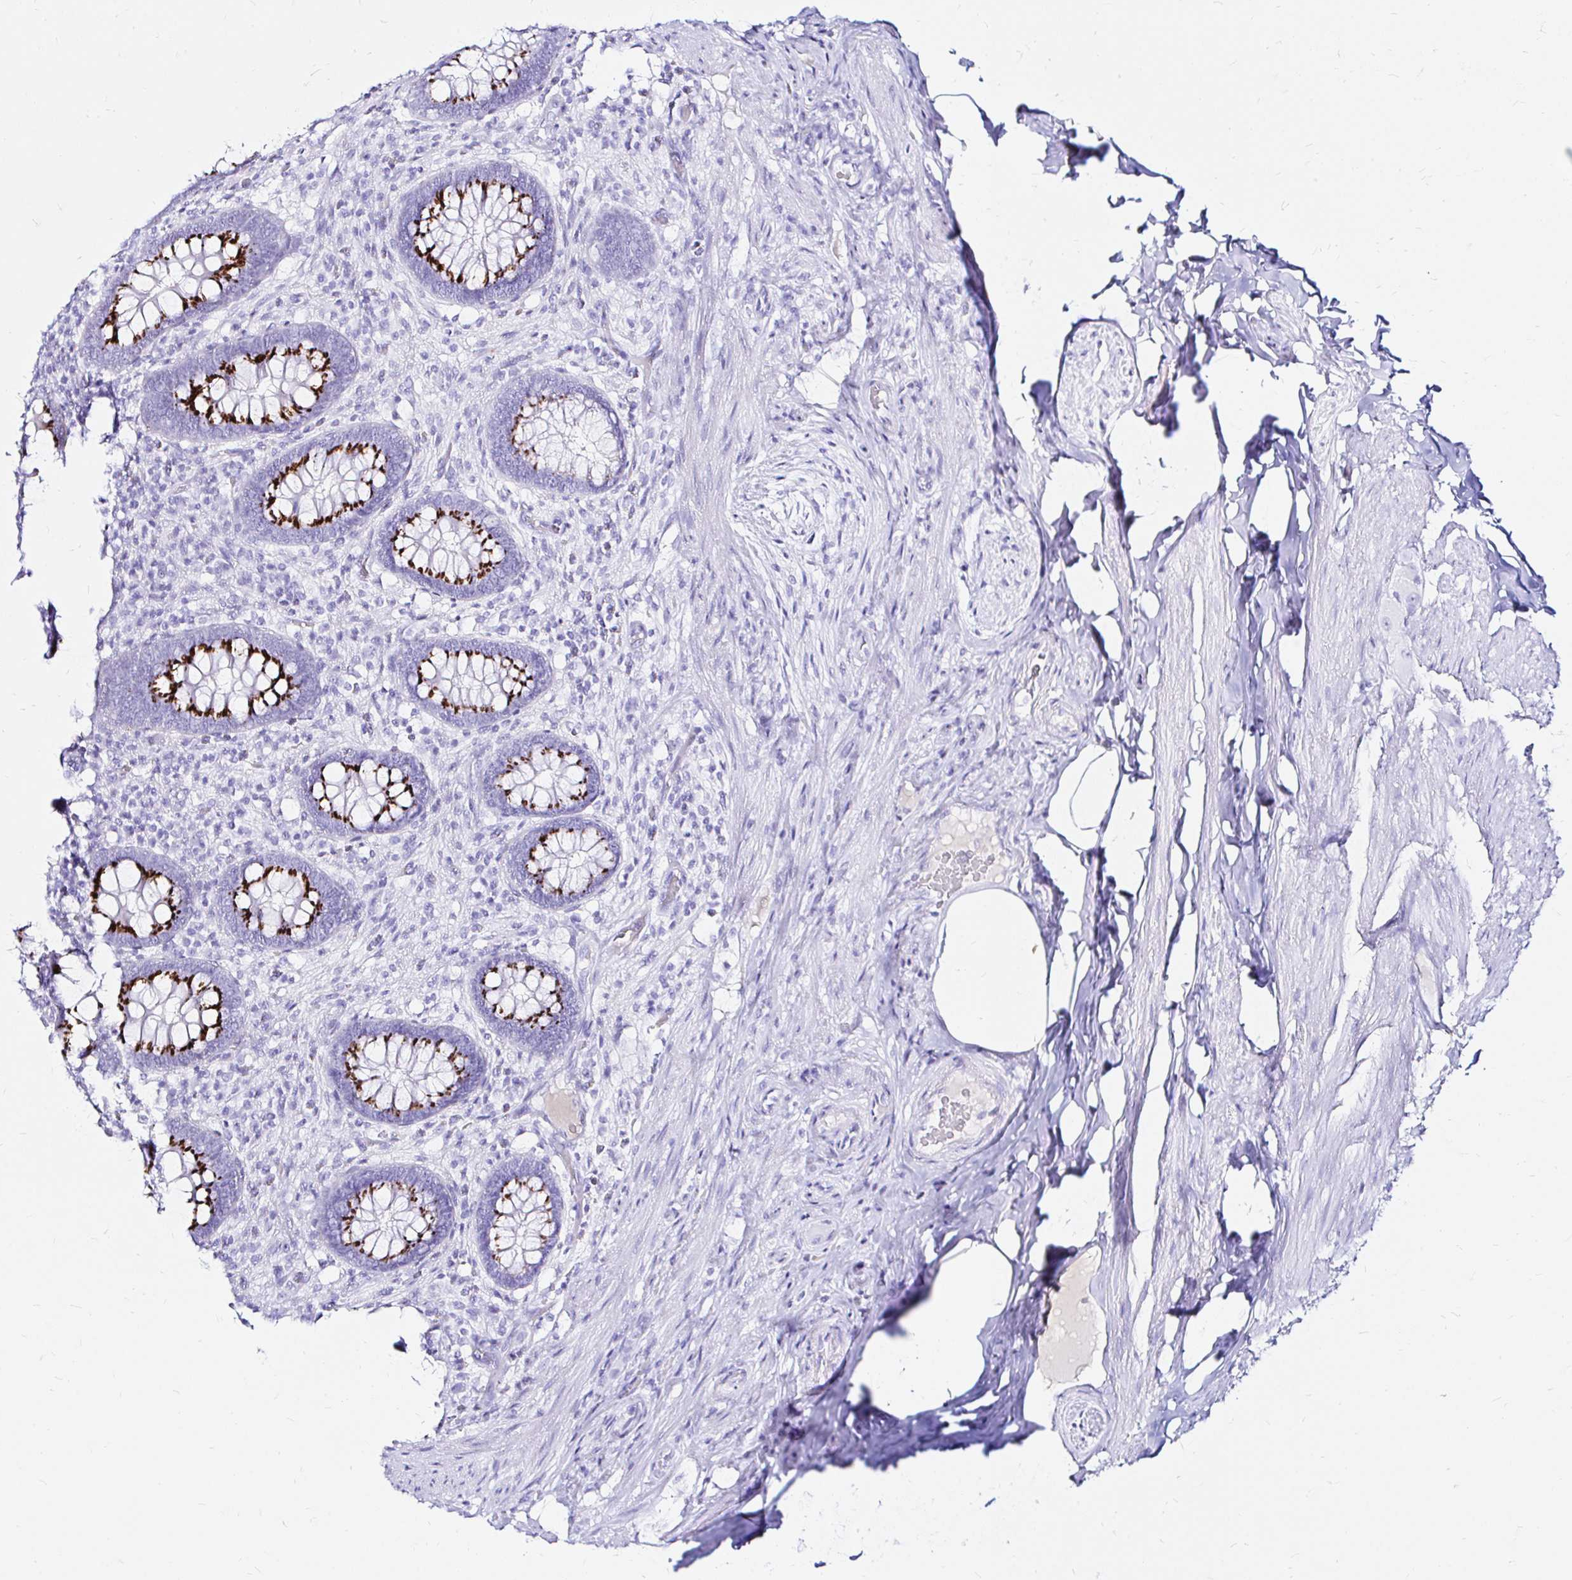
{"staining": {"intensity": "strong", "quantity": ">75%", "location": "cytoplasmic/membranous"}, "tissue": "appendix", "cell_type": "Glandular cells", "image_type": "normal", "snomed": [{"axis": "morphology", "description": "Normal tissue, NOS"}, {"axis": "topography", "description": "Appendix"}], "caption": "Approximately >75% of glandular cells in unremarkable appendix show strong cytoplasmic/membranous protein staining as visualized by brown immunohistochemical staining.", "gene": "ZNF432", "patient": {"sex": "male", "age": 71}}